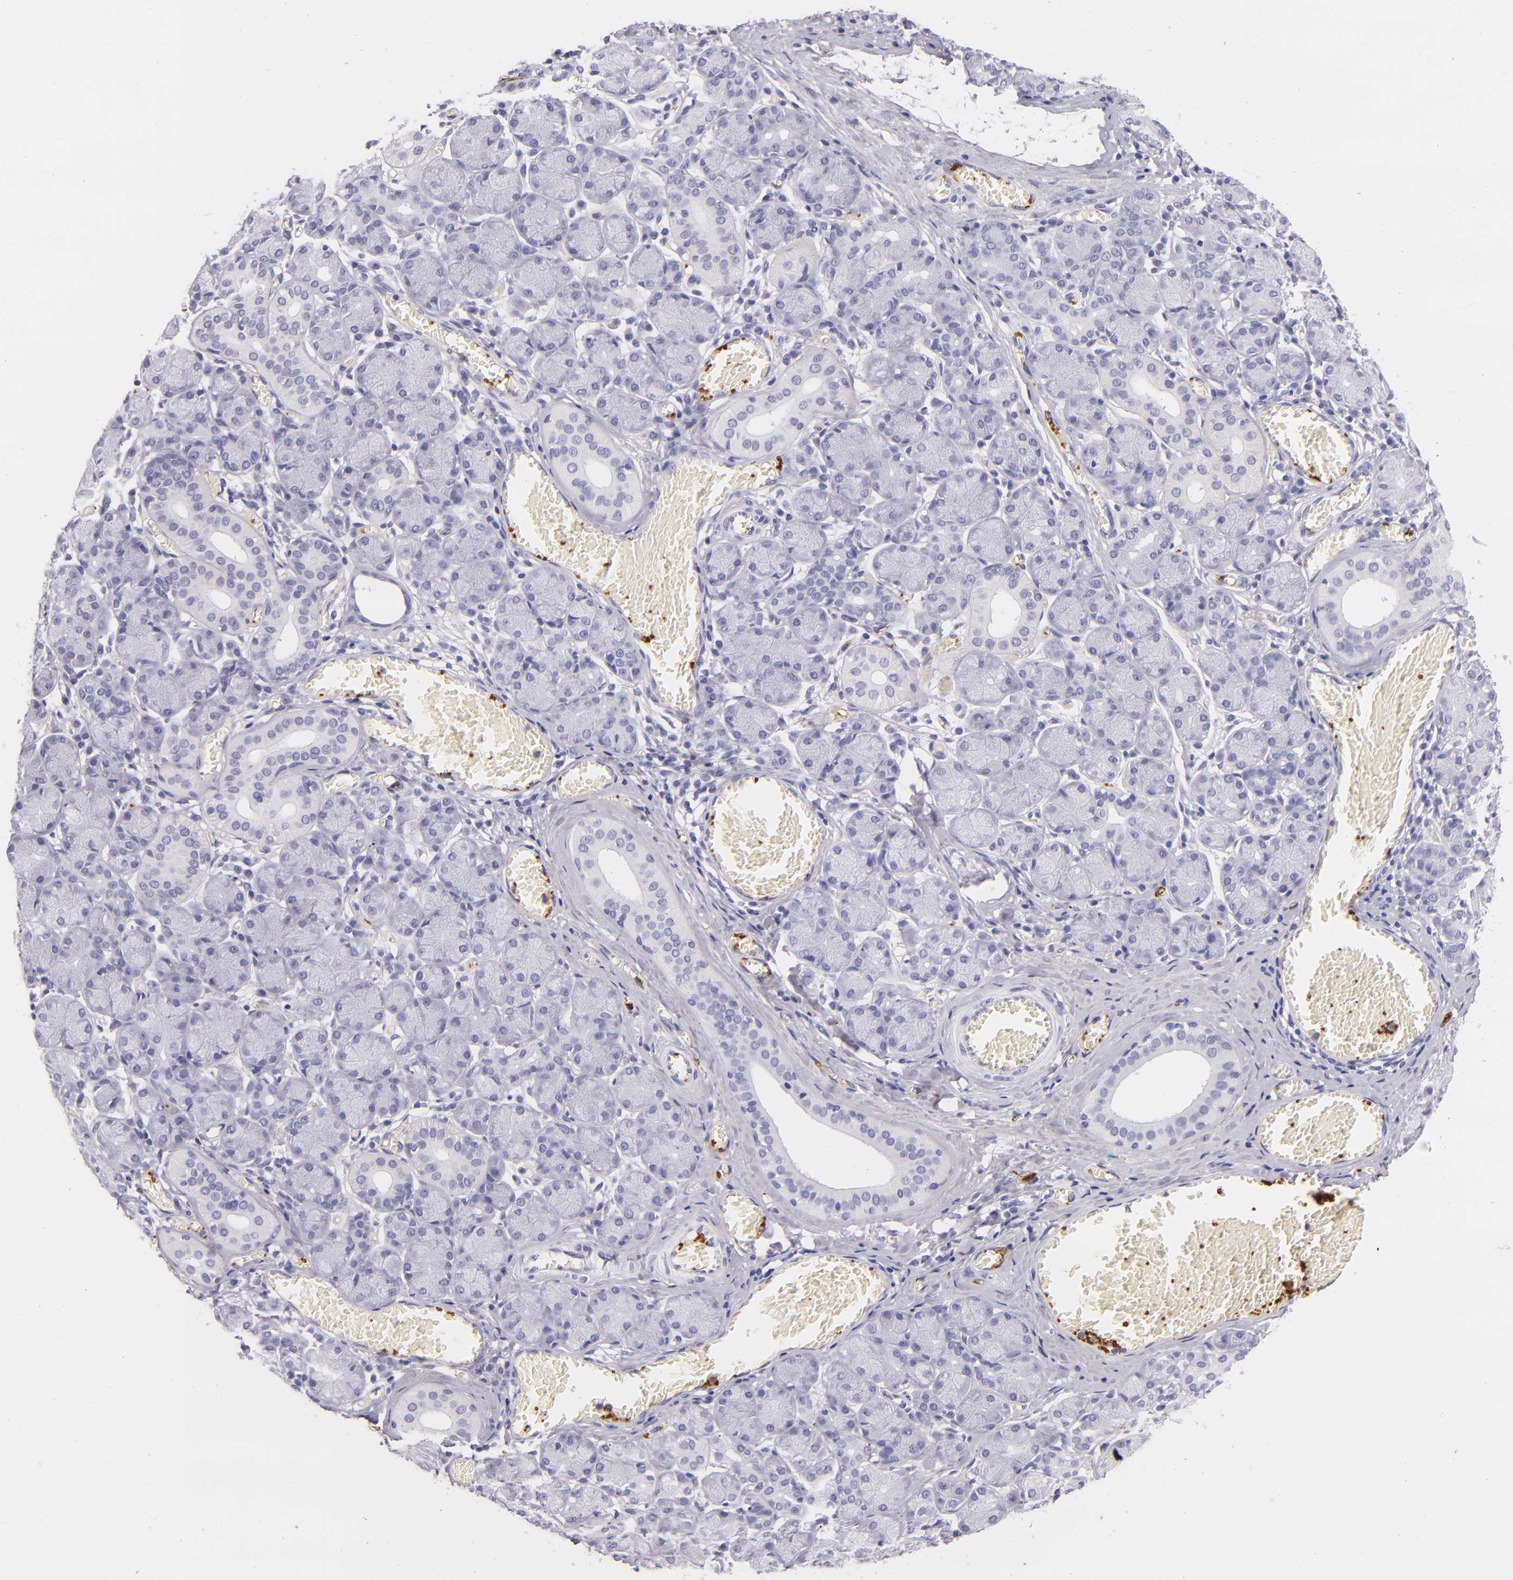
{"staining": {"intensity": "negative", "quantity": "none", "location": "none"}, "tissue": "salivary gland", "cell_type": "Glandular cells", "image_type": "normal", "snomed": [{"axis": "morphology", "description": "Normal tissue, NOS"}, {"axis": "topography", "description": "Salivary gland"}], "caption": "Human salivary gland stained for a protein using IHC demonstrates no expression in glandular cells.", "gene": "GP1BA", "patient": {"sex": "female", "age": 24}}